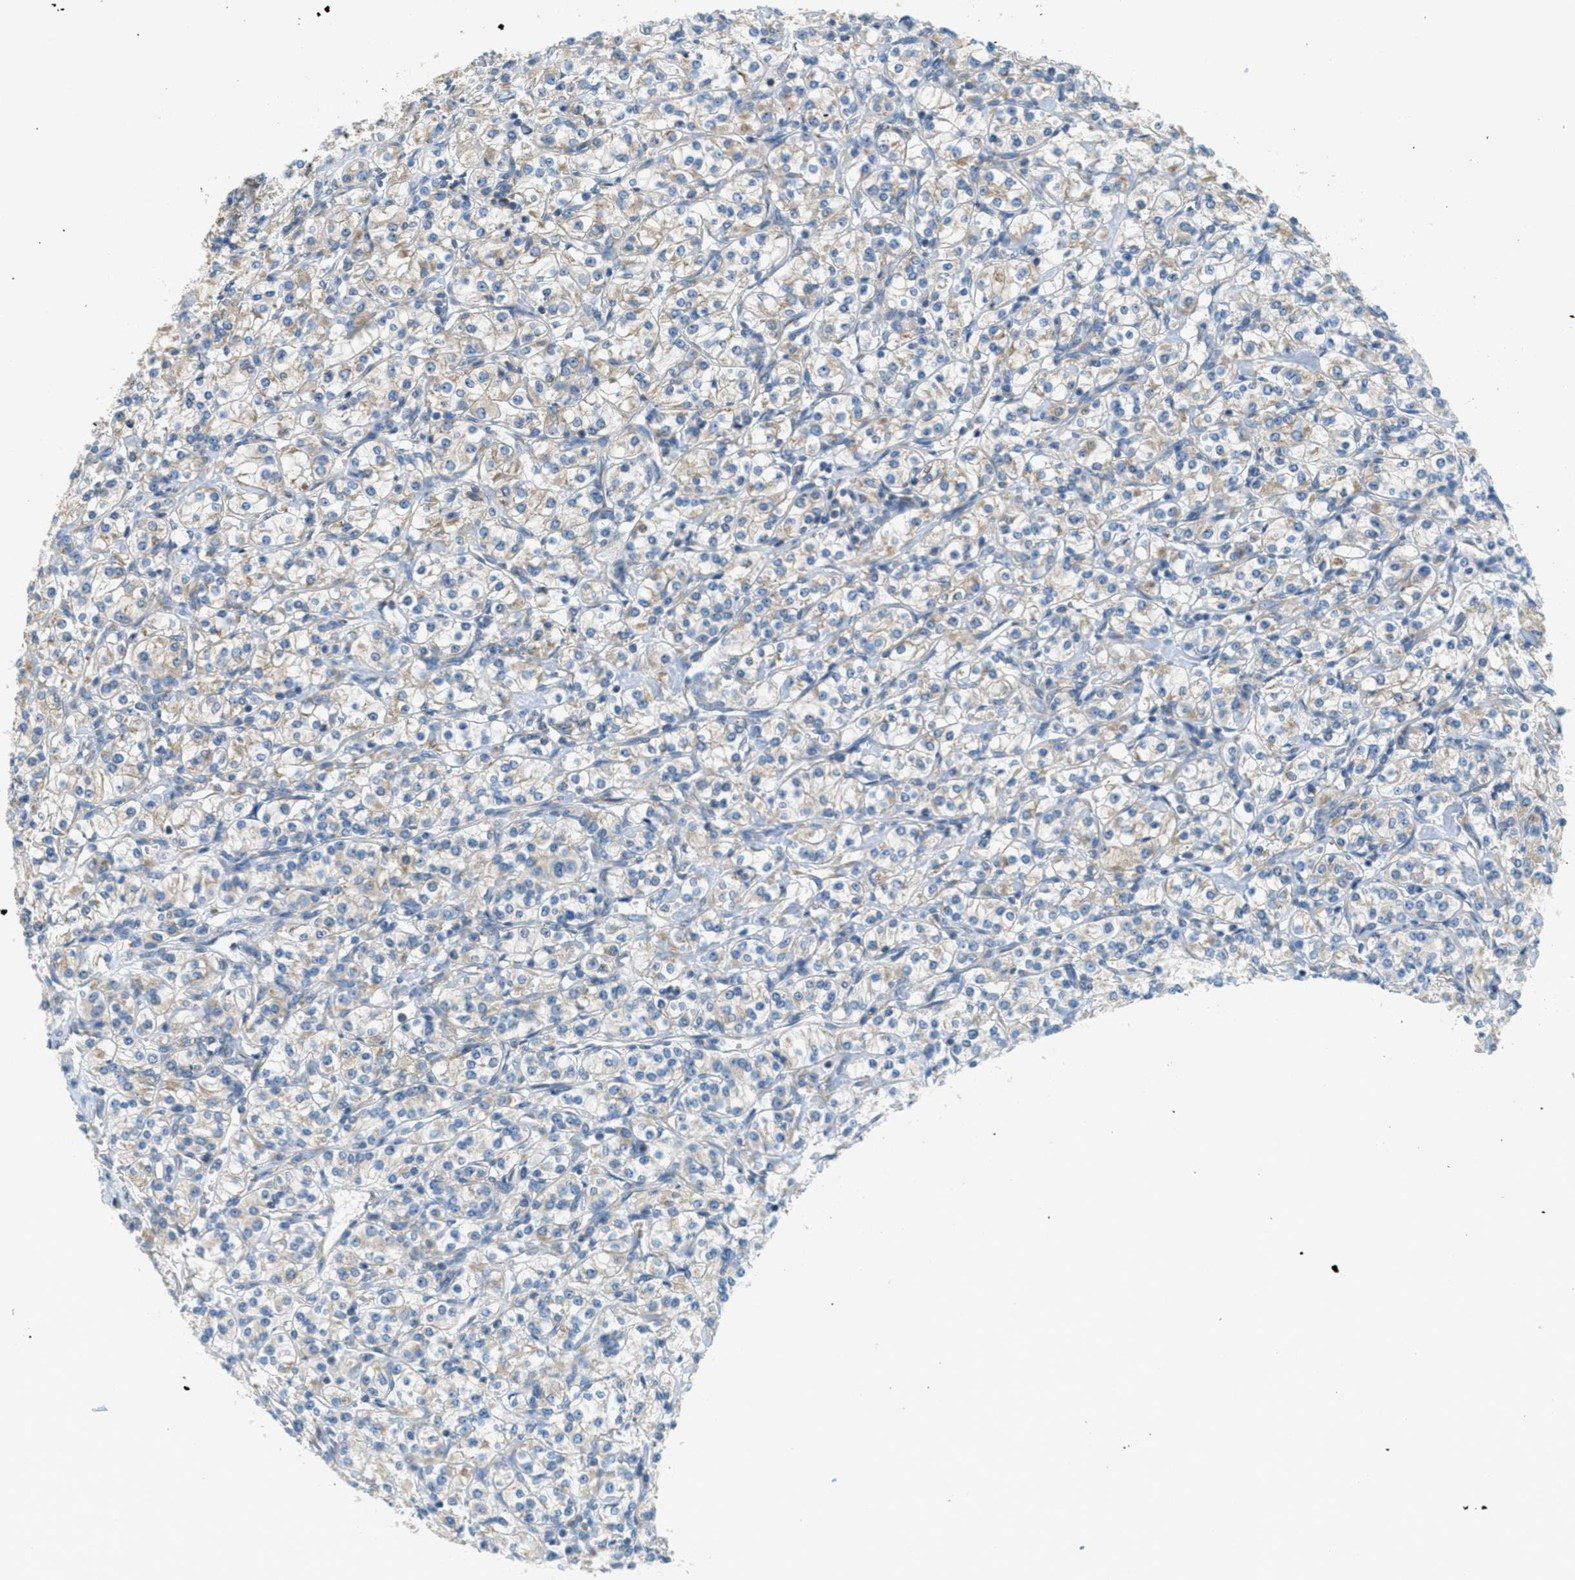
{"staining": {"intensity": "weak", "quantity": "25%-75%", "location": "cytoplasmic/membranous"}, "tissue": "renal cancer", "cell_type": "Tumor cells", "image_type": "cancer", "snomed": [{"axis": "morphology", "description": "Adenocarcinoma, NOS"}, {"axis": "topography", "description": "Kidney"}], "caption": "A low amount of weak cytoplasmic/membranous positivity is seen in approximately 25%-75% of tumor cells in renal cancer tissue.", "gene": "ABCF1", "patient": {"sex": "male", "age": 77}}